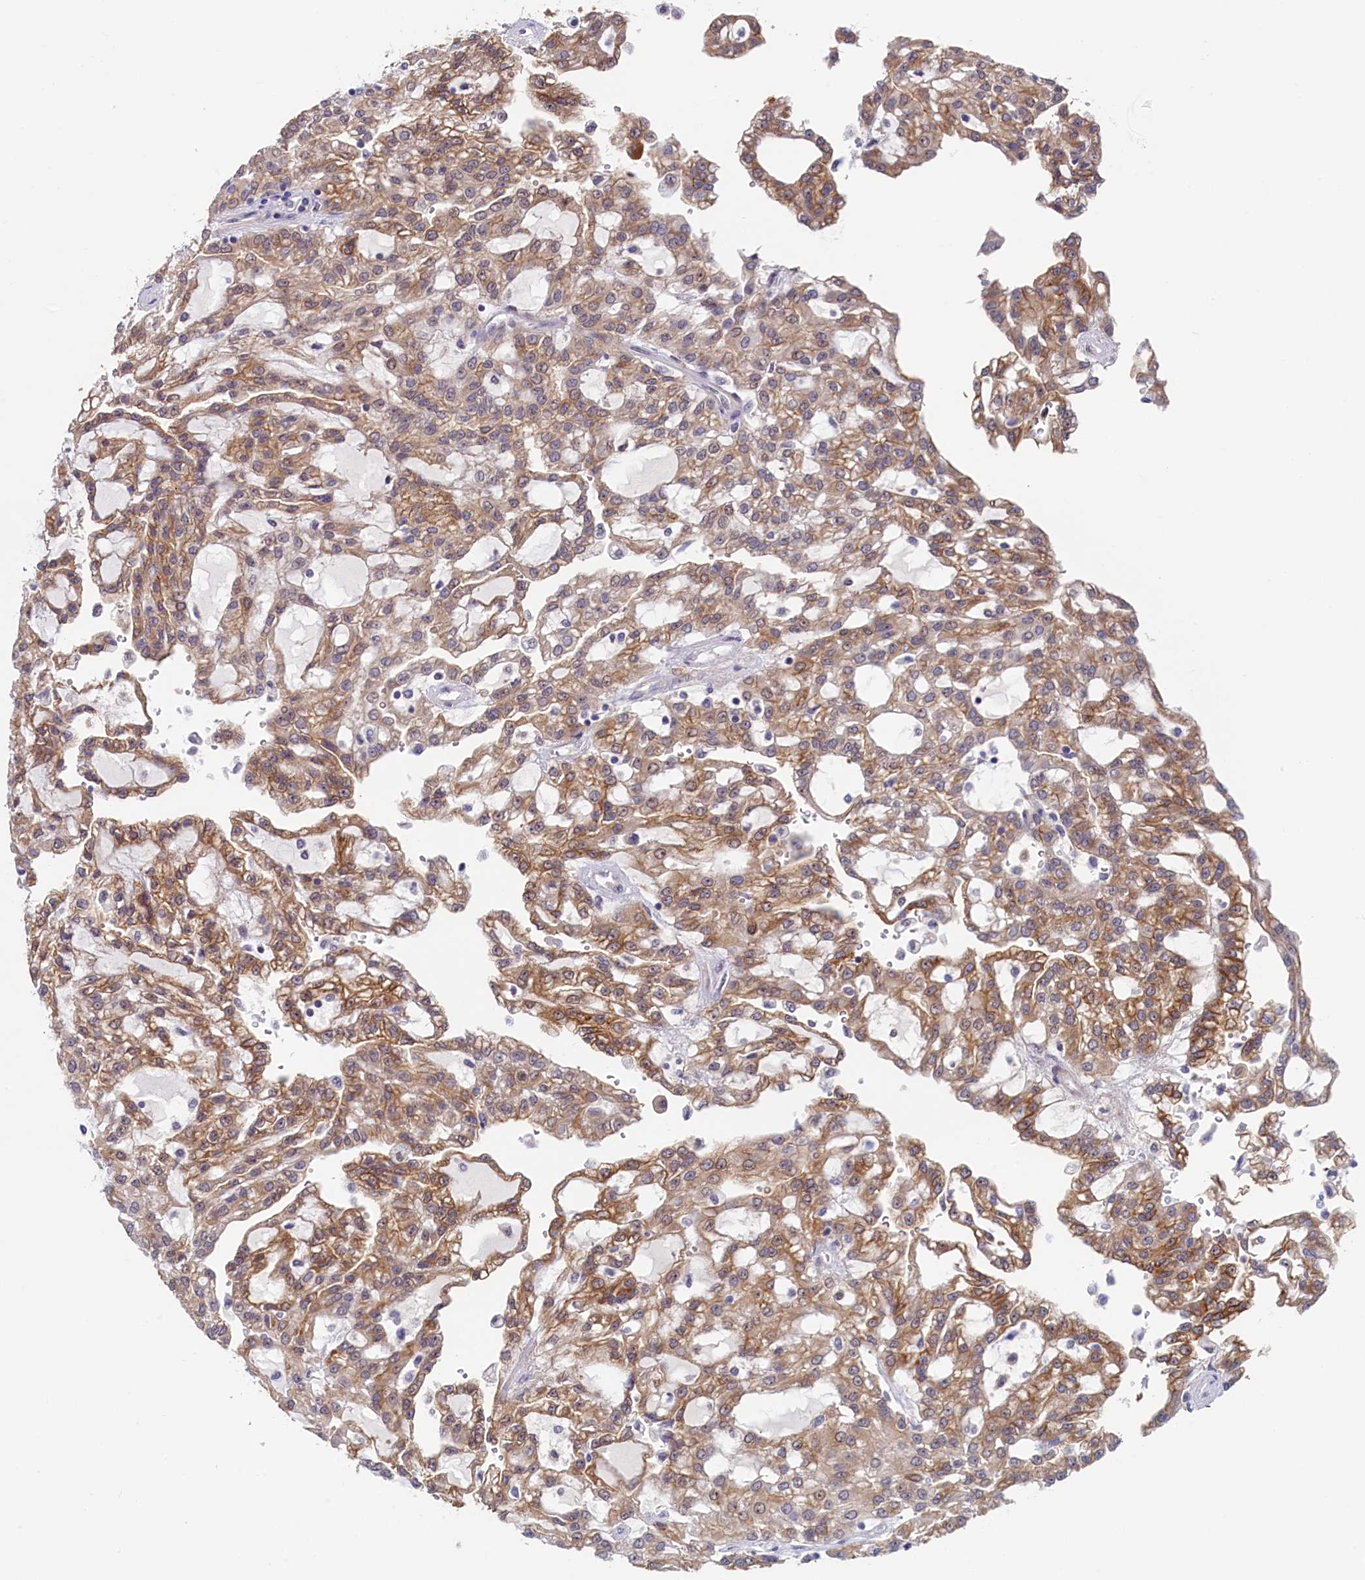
{"staining": {"intensity": "moderate", "quantity": ">75%", "location": "cytoplasmic/membranous"}, "tissue": "renal cancer", "cell_type": "Tumor cells", "image_type": "cancer", "snomed": [{"axis": "morphology", "description": "Adenocarcinoma, NOS"}, {"axis": "topography", "description": "Kidney"}], "caption": "There is medium levels of moderate cytoplasmic/membranous staining in tumor cells of renal cancer (adenocarcinoma), as demonstrated by immunohistochemical staining (brown color).", "gene": "PACSIN3", "patient": {"sex": "male", "age": 63}}